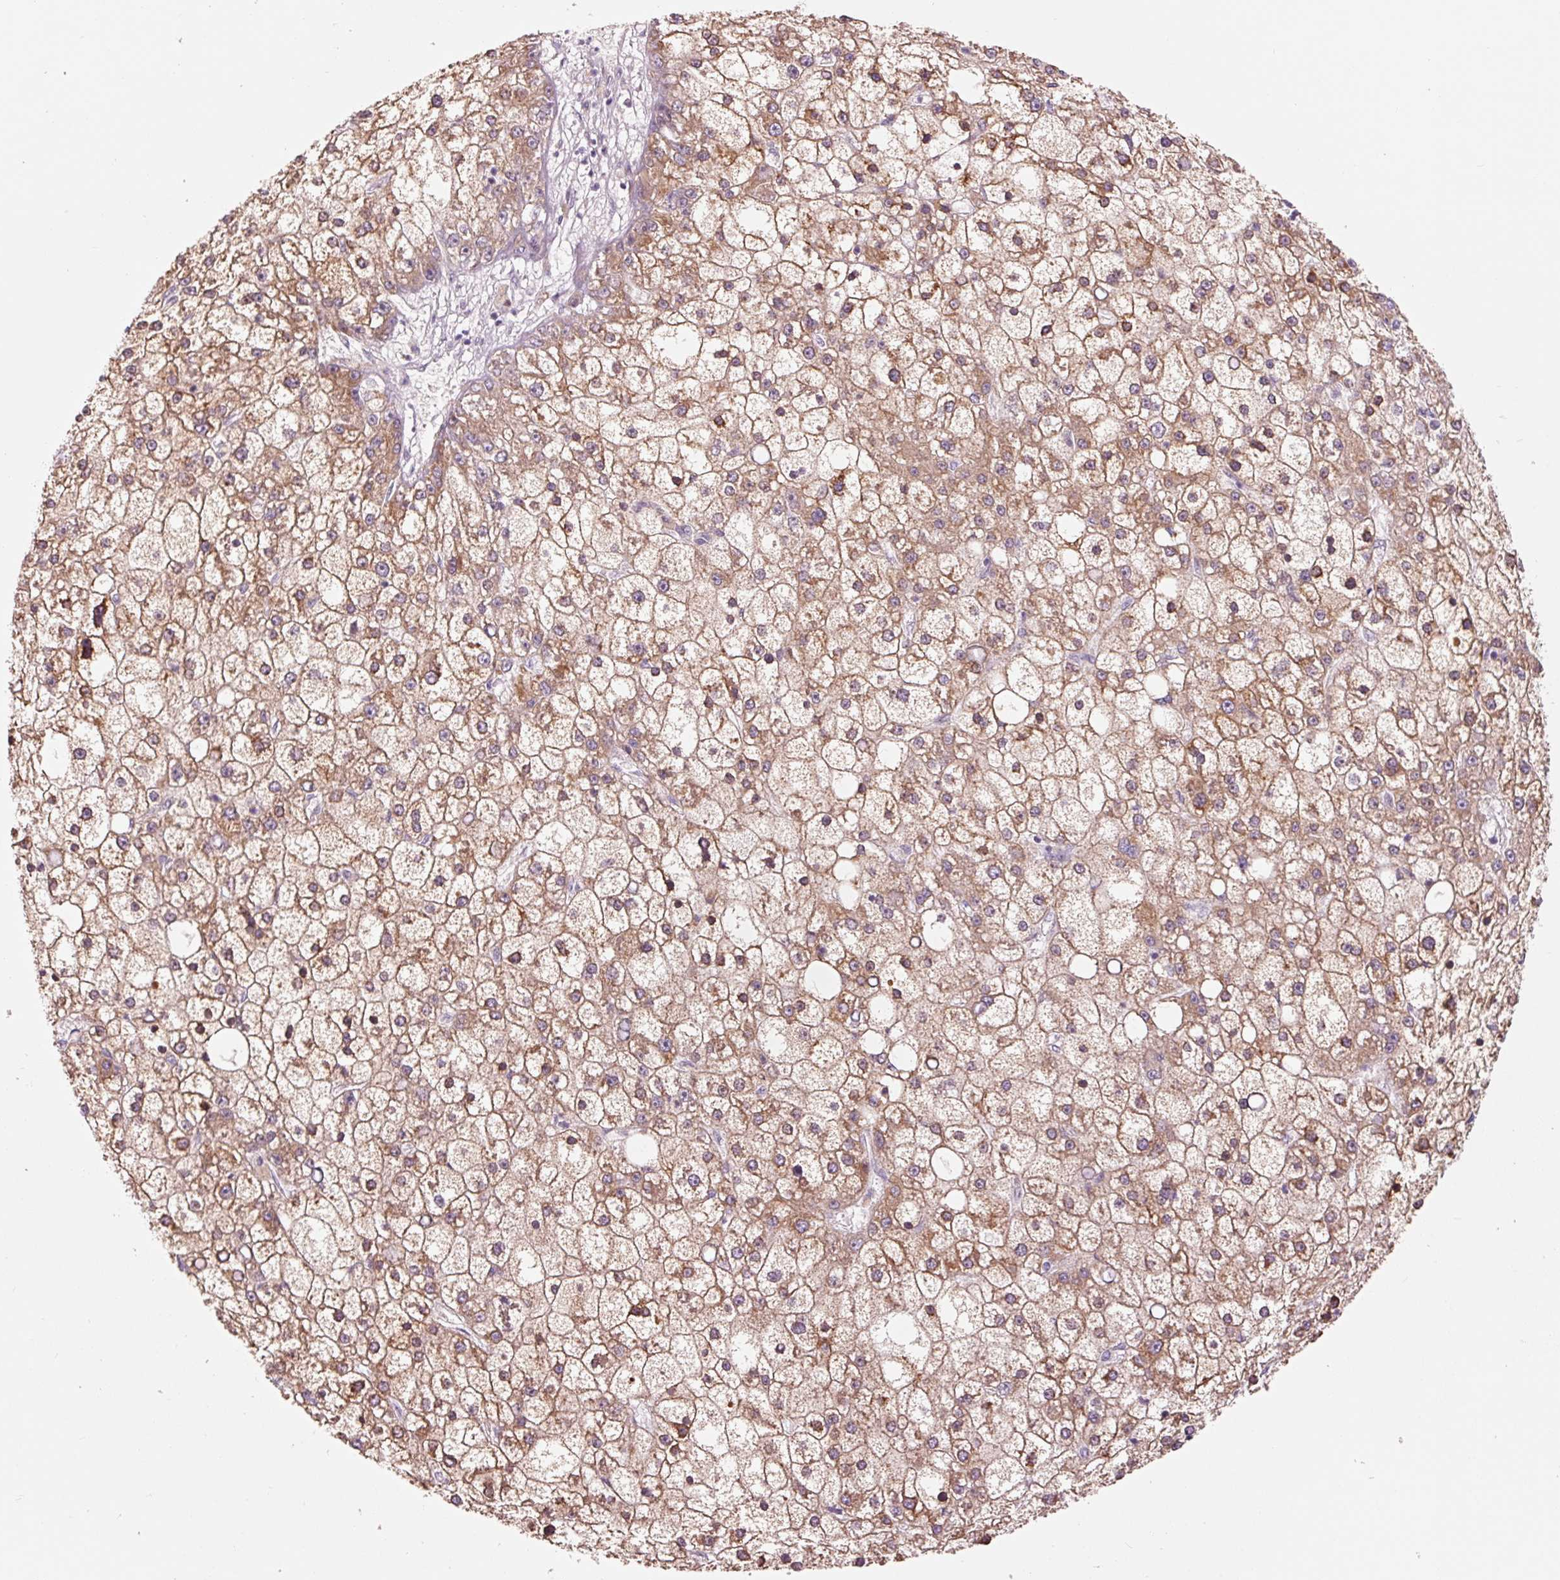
{"staining": {"intensity": "moderate", "quantity": ">75%", "location": "cytoplasmic/membranous,nuclear"}, "tissue": "liver cancer", "cell_type": "Tumor cells", "image_type": "cancer", "snomed": [{"axis": "morphology", "description": "Carcinoma, Hepatocellular, NOS"}, {"axis": "topography", "description": "Liver"}], "caption": "IHC histopathology image of human liver cancer stained for a protein (brown), which reveals medium levels of moderate cytoplasmic/membranous and nuclear expression in about >75% of tumor cells.", "gene": "DAPP1", "patient": {"sex": "male", "age": 67}}